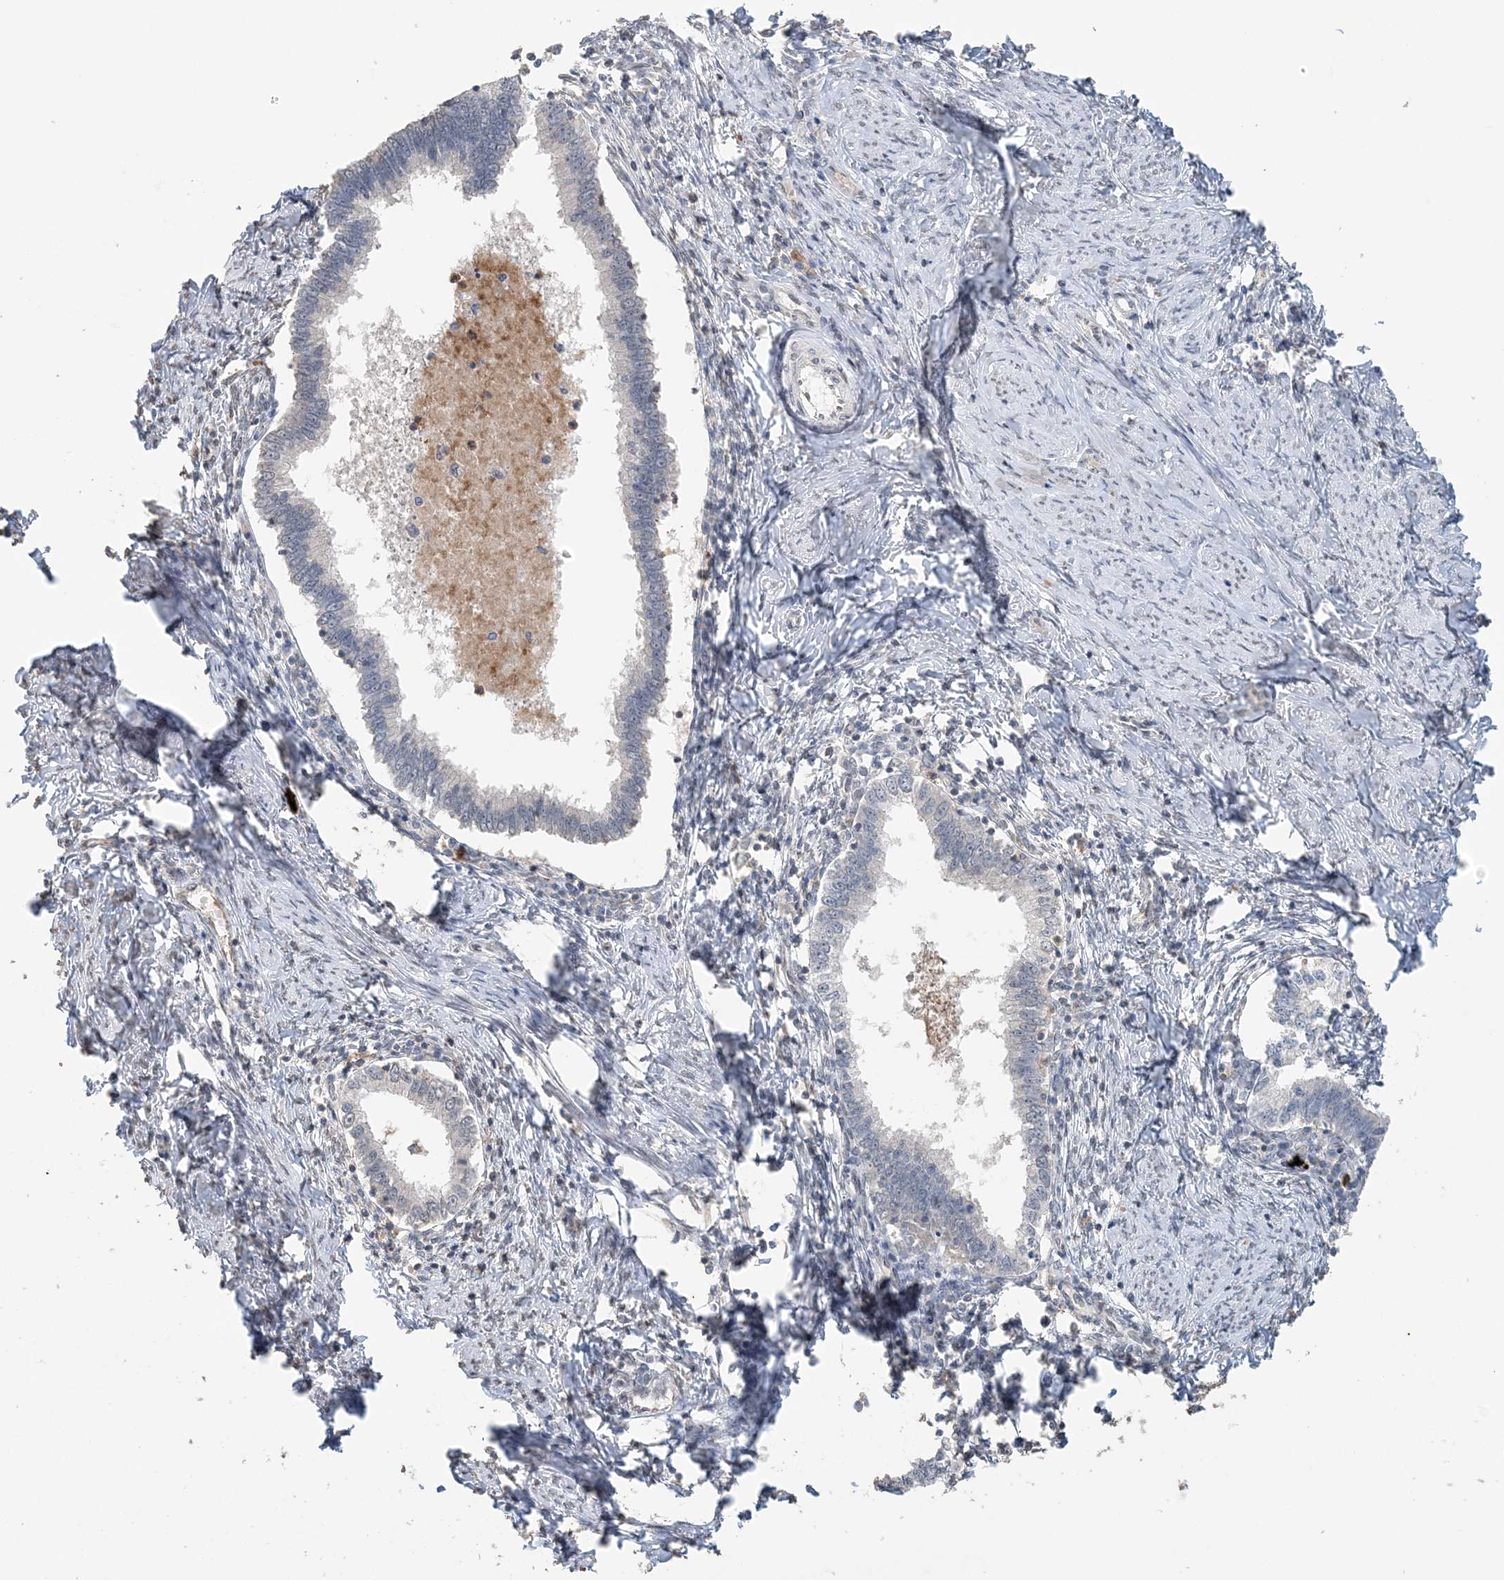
{"staining": {"intensity": "negative", "quantity": "none", "location": "none"}, "tissue": "cervical cancer", "cell_type": "Tumor cells", "image_type": "cancer", "snomed": [{"axis": "morphology", "description": "Adenocarcinoma, NOS"}, {"axis": "topography", "description": "Cervix"}], "caption": "DAB immunohistochemical staining of cervical adenocarcinoma shows no significant positivity in tumor cells.", "gene": "FAM110A", "patient": {"sex": "female", "age": 36}}